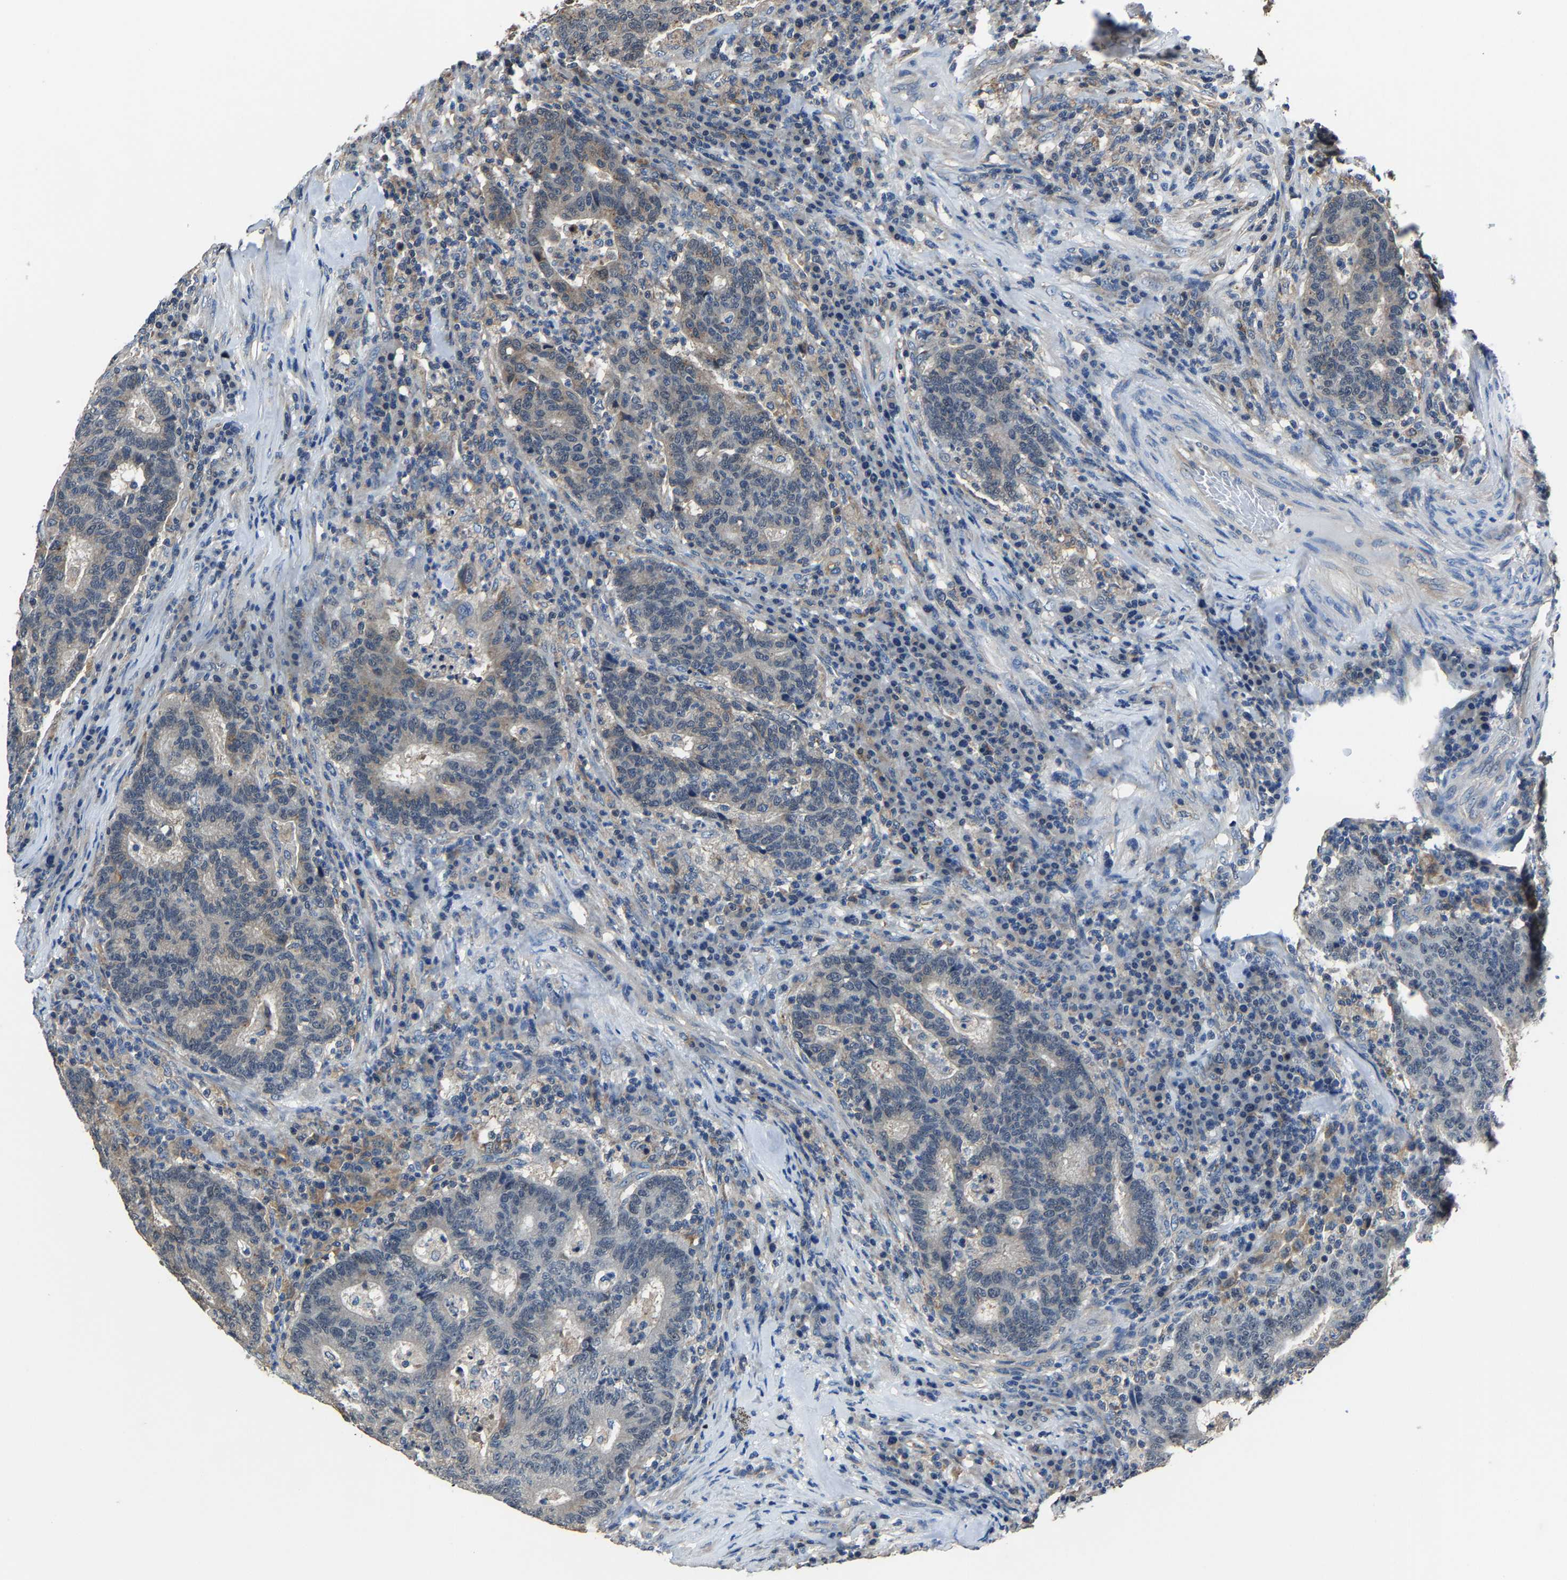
{"staining": {"intensity": "negative", "quantity": "none", "location": "none"}, "tissue": "colorectal cancer", "cell_type": "Tumor cells", "image_type": "cancer", "snomed": [{"axis": "morphology", "description": "Adenocarcinoma, NOS"}, {"axis": "topography", "description": "Colon"}], "caption": "Immunohistochemistry (IHC) image of neoplastic tissue: human adenocarcinoma (colorectal) stained with DAB displays no significant protein staining in tumor cells. (Stains: DAB IHC with hematoxylin counter stain, Microscopy: brightfield microscopy at high magnification).", "gene": "STRBP", "patient": {"sex": "female", "age": 75}}